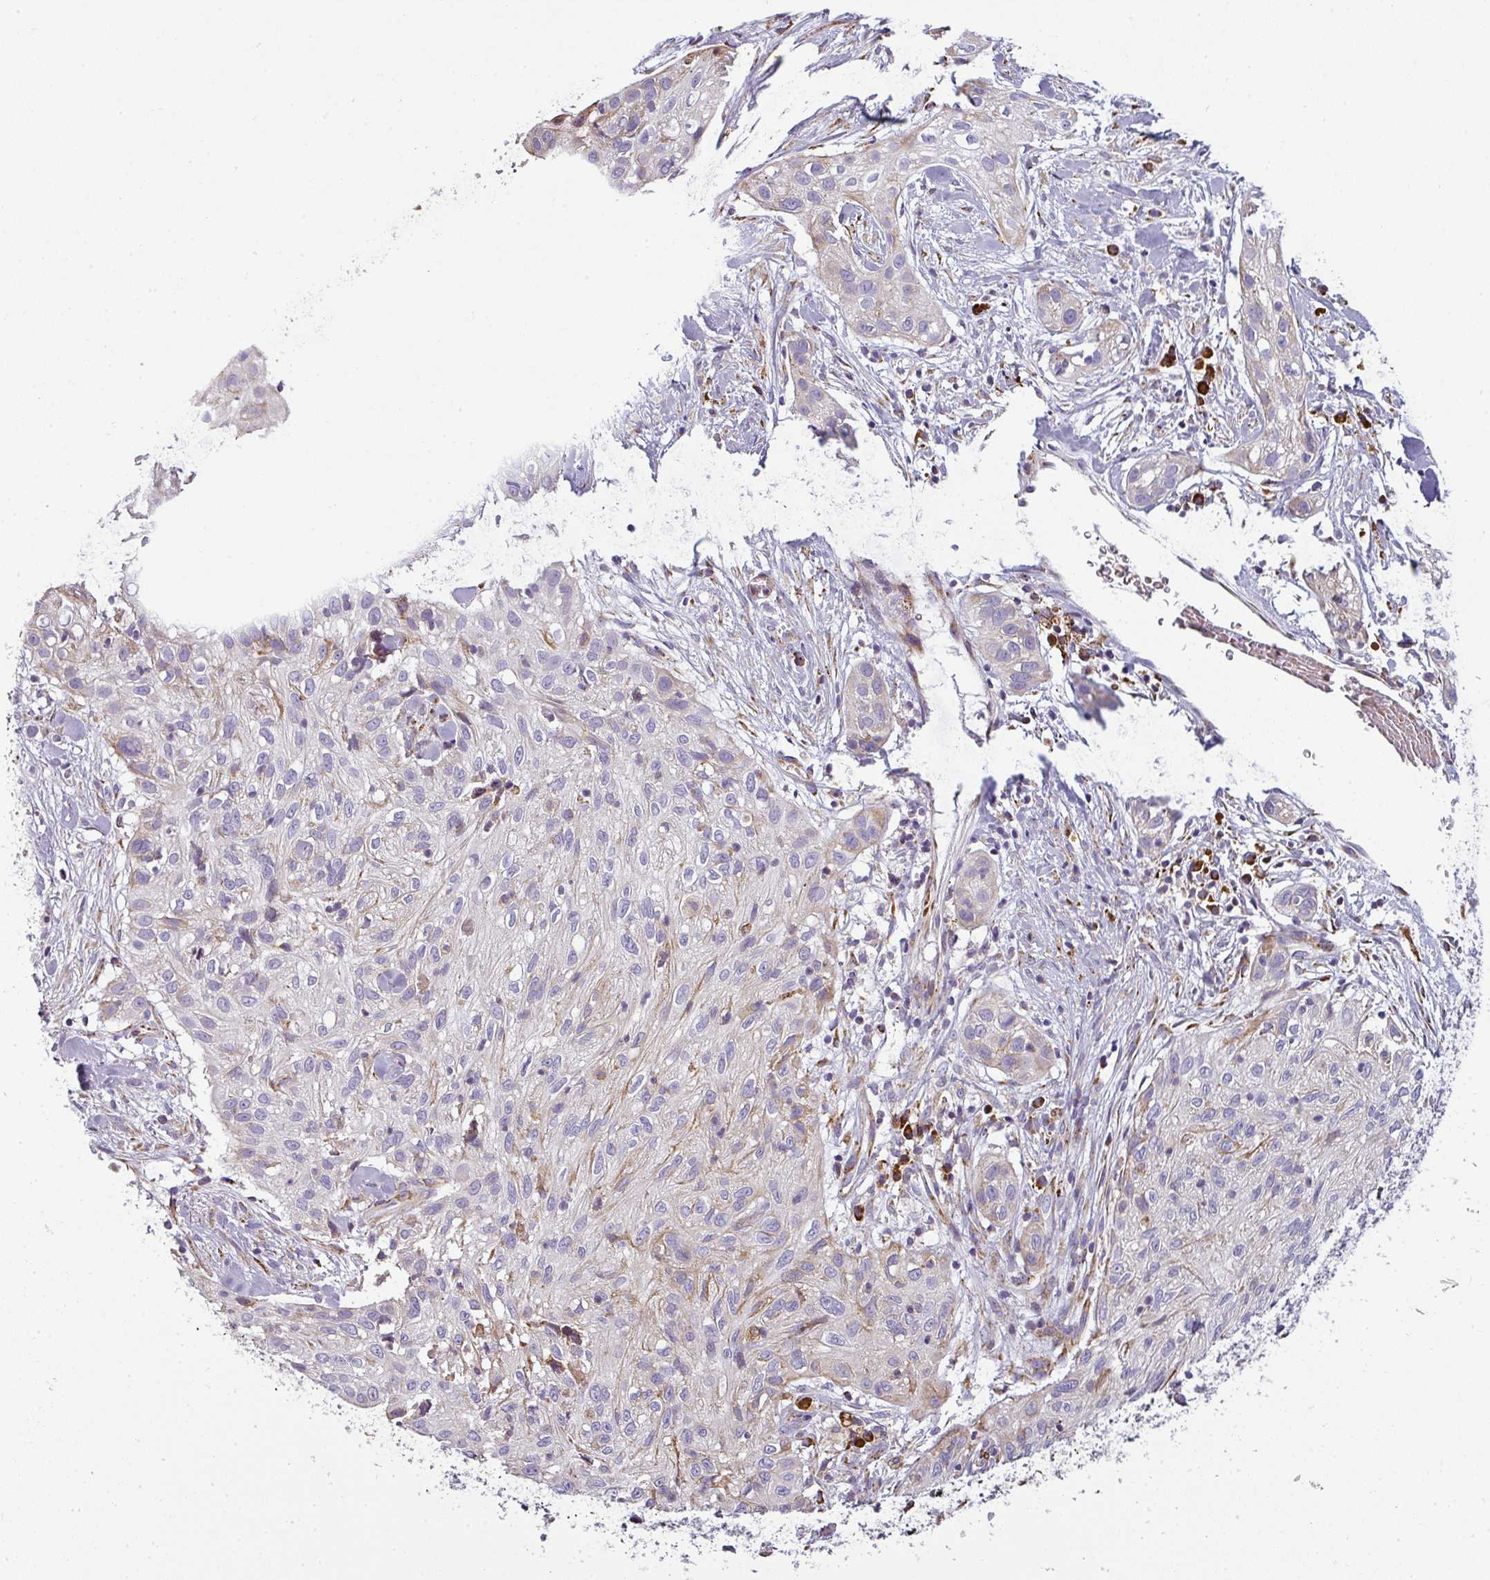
{"staining": {"intensity": "negative", "quantity": "none", "location": "none"}, "tissue": "skin cancer", "cell_type": "Tumor cells", "image_type": "cancer", "snomed": [{"axis": "morphology", "description": "Squamous cell carcinoma, NOS"}, {"axis": "topography", "description": "Skin"}], "caption": "This image is of squamous cell carcinoma (skin) stained with IHC to label a protein in brown with the nuclei are counter-stained blue. There is no positivity in tumor cells.", "gene": "ANKRD18A", "patient": {"sex": "male", "age": 82}}